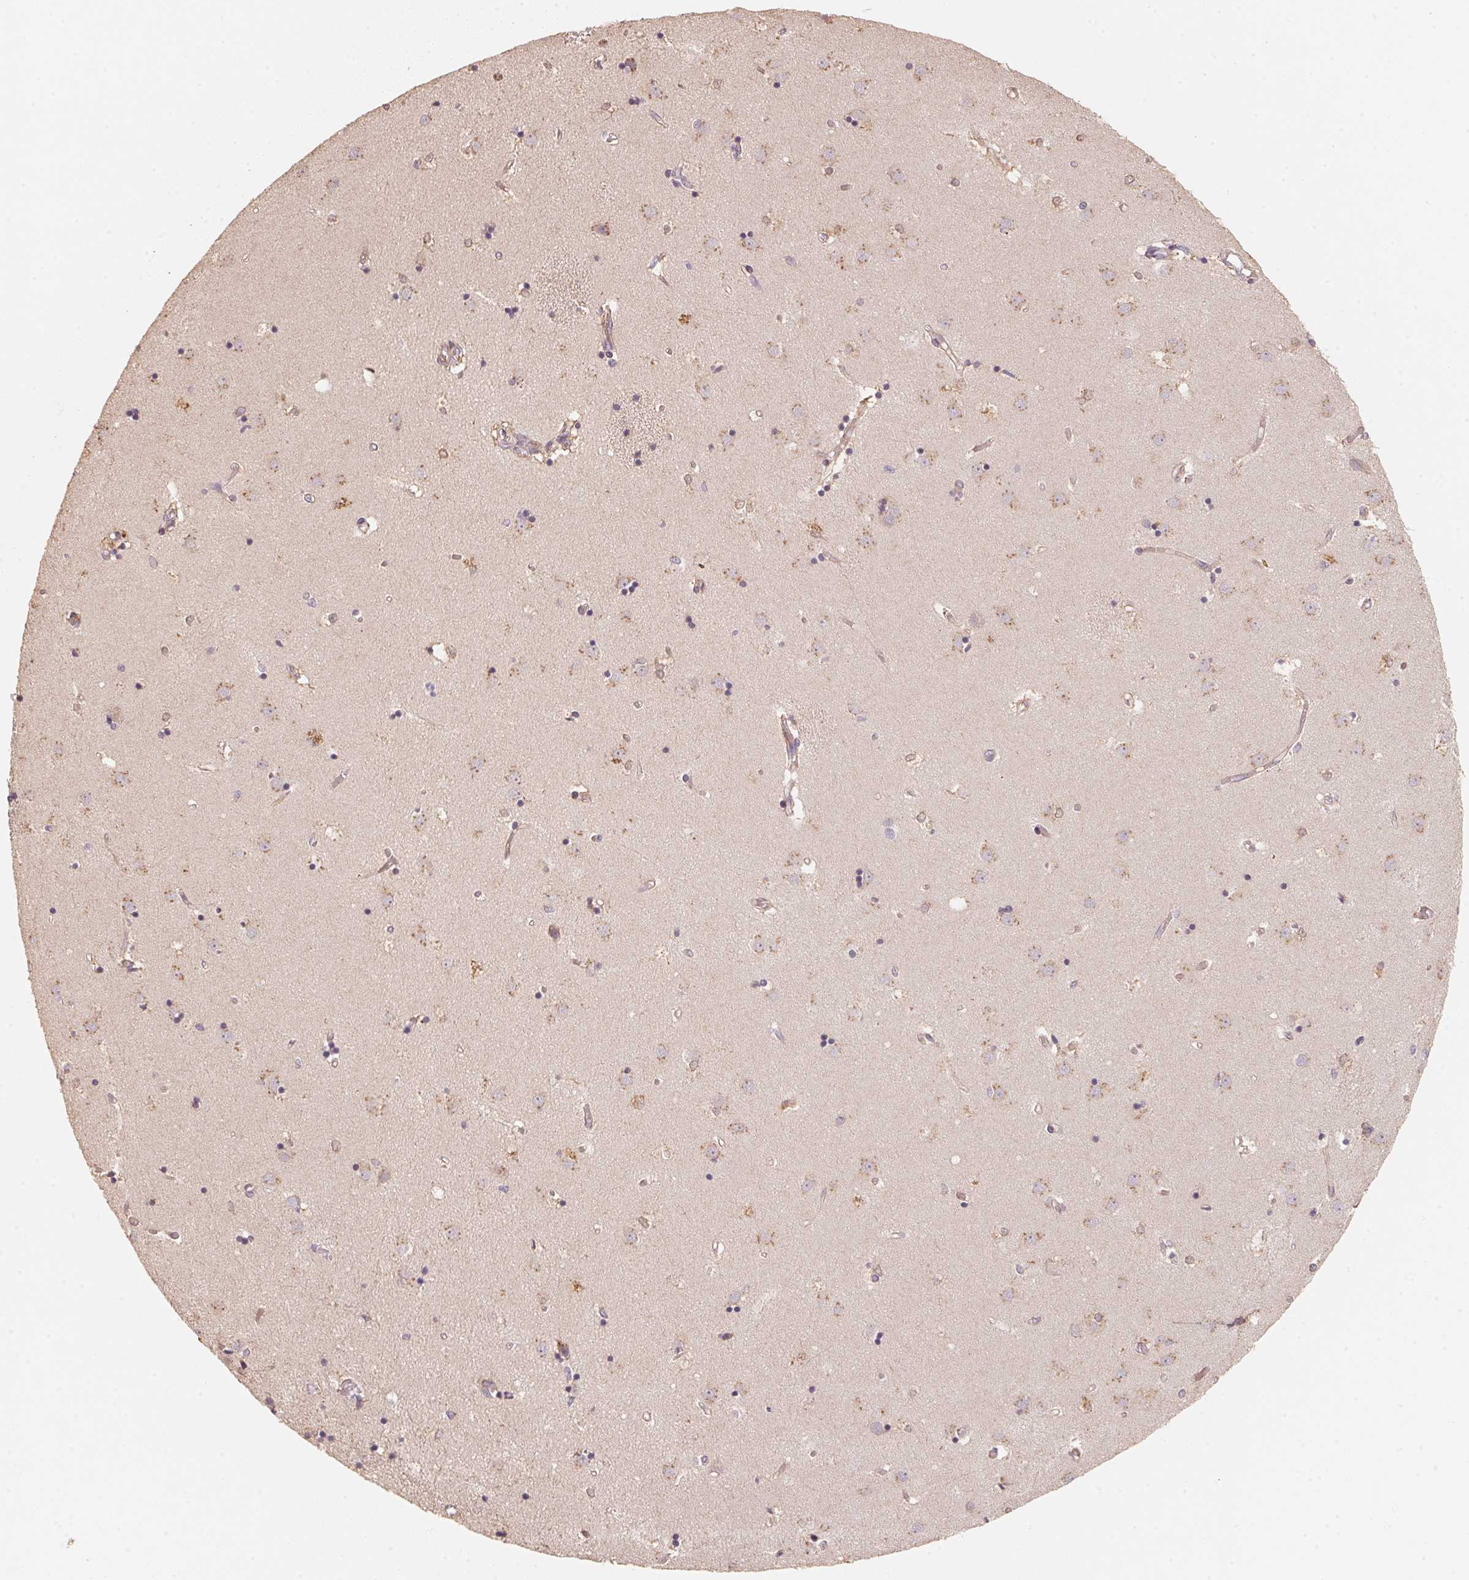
{"staining": {"intensity": "weak", "quantity": "<25%", "location": "cytoplasmic/membranous"}, "tissue": "caudate", "cell_type": "Glial cells", "image_type": "normal", "snomed": [{"axis": "morphology", "description": "Normal tissue, NOS"}, {"axis": "topography", "description": "Lateral ventricle wall"}], "caption": "The histopathology image reveals no staining of glial cells in unremarkable caudate.", "gene": "TSPAN12", "patient": {"sex": "male", "age": 54}}